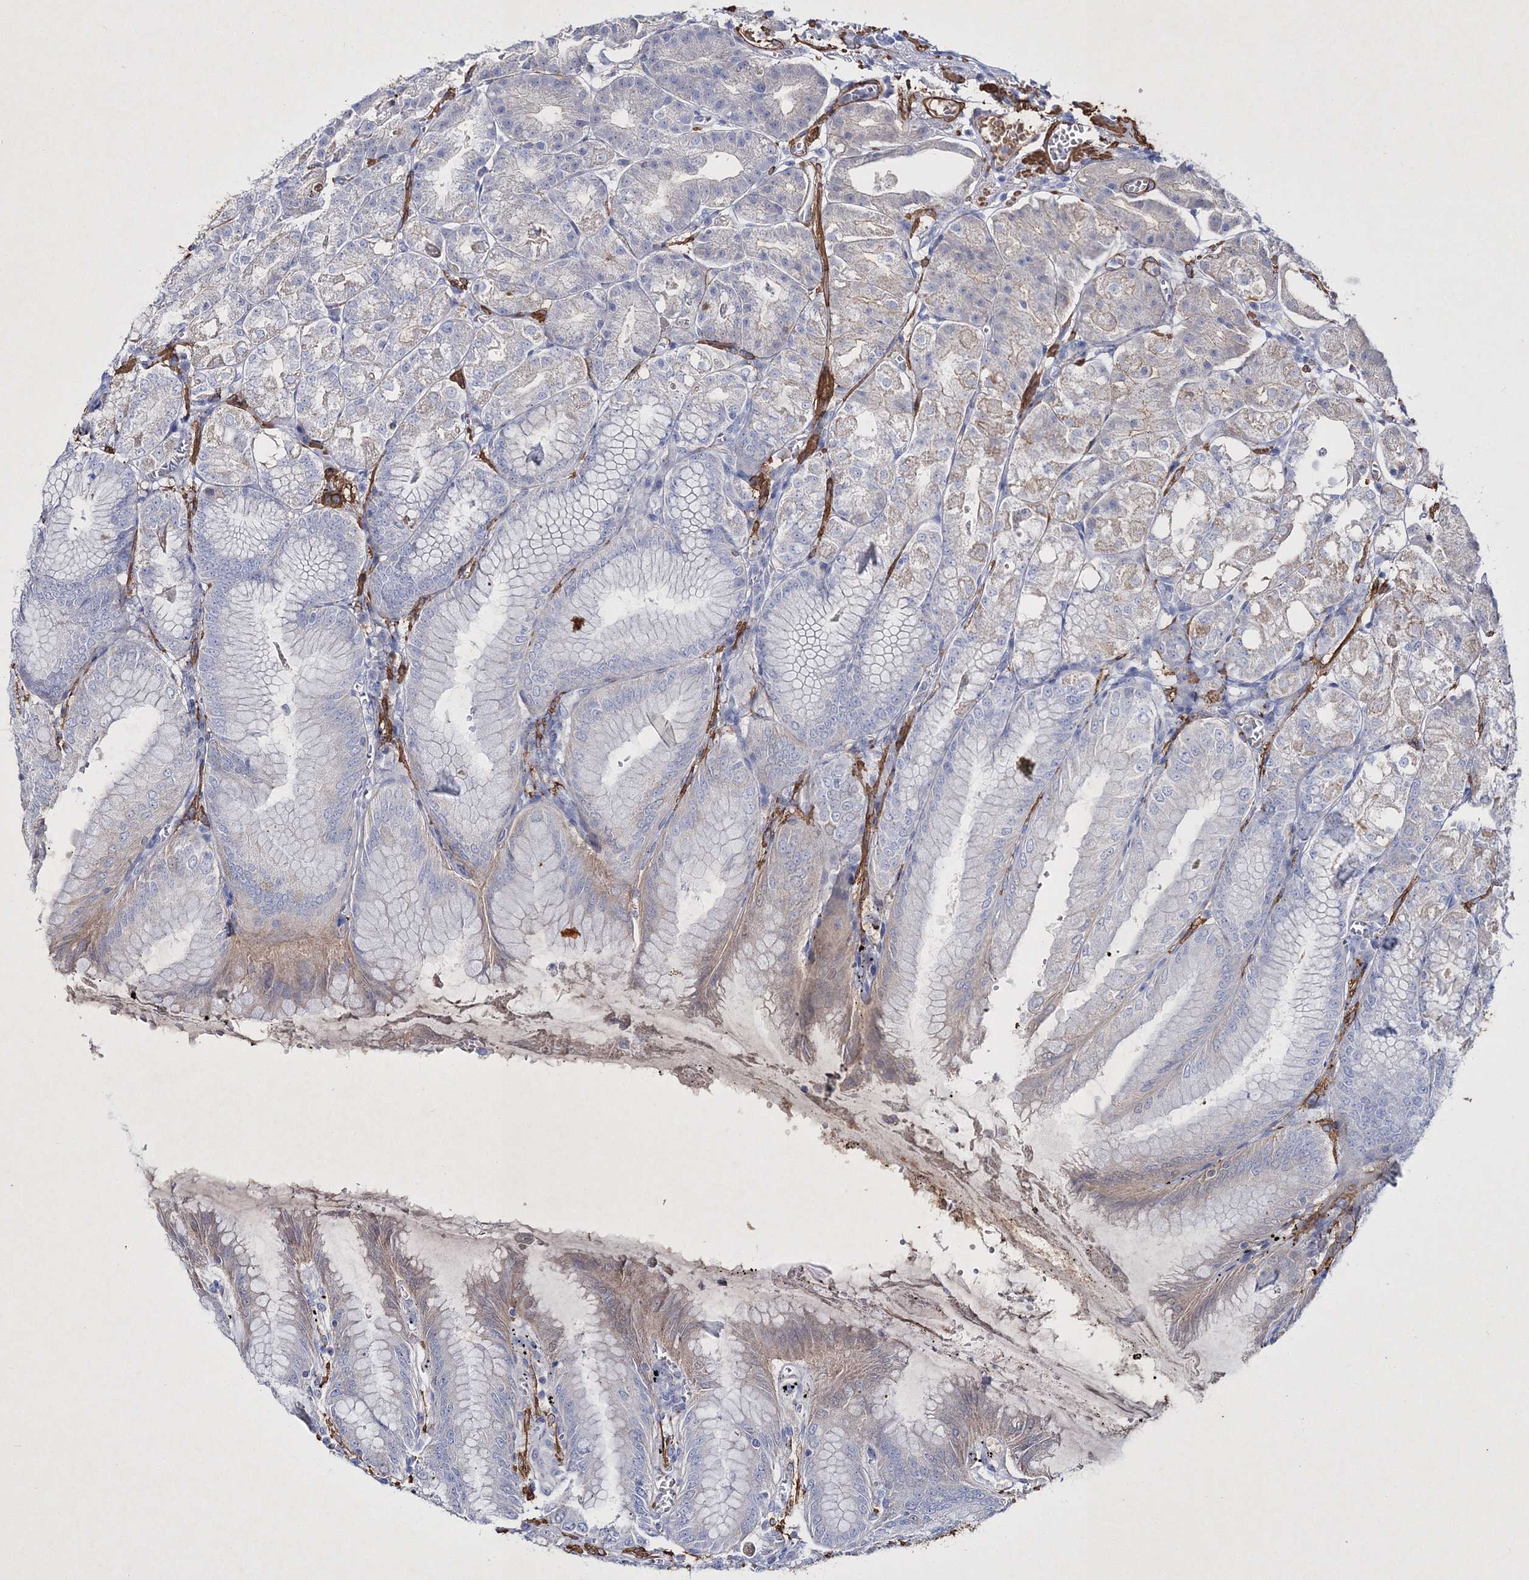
{"staining": {"intensity": "weak", "quantity": "25%-75%", "location": "cytoplasmic/membranous"}, "tissue": "stomach", "cell_type": "Glandular cells", "image_type": "normal", "snomed": [{"axis": "morphology", "description": "Normal tissue, NOS"}, {"axis": "topography", "description": "Stomach, lower"}], "caption": "Stomach stained with DAB IHC displays low levels of weak cytoplasmic/membranous expression in about 25%-75% of glandular cells. (Brightfield microscopy of DAB IHC at high magnification).", "gene": "RTN2", "patient": {"sex": "male", "age": 71}}